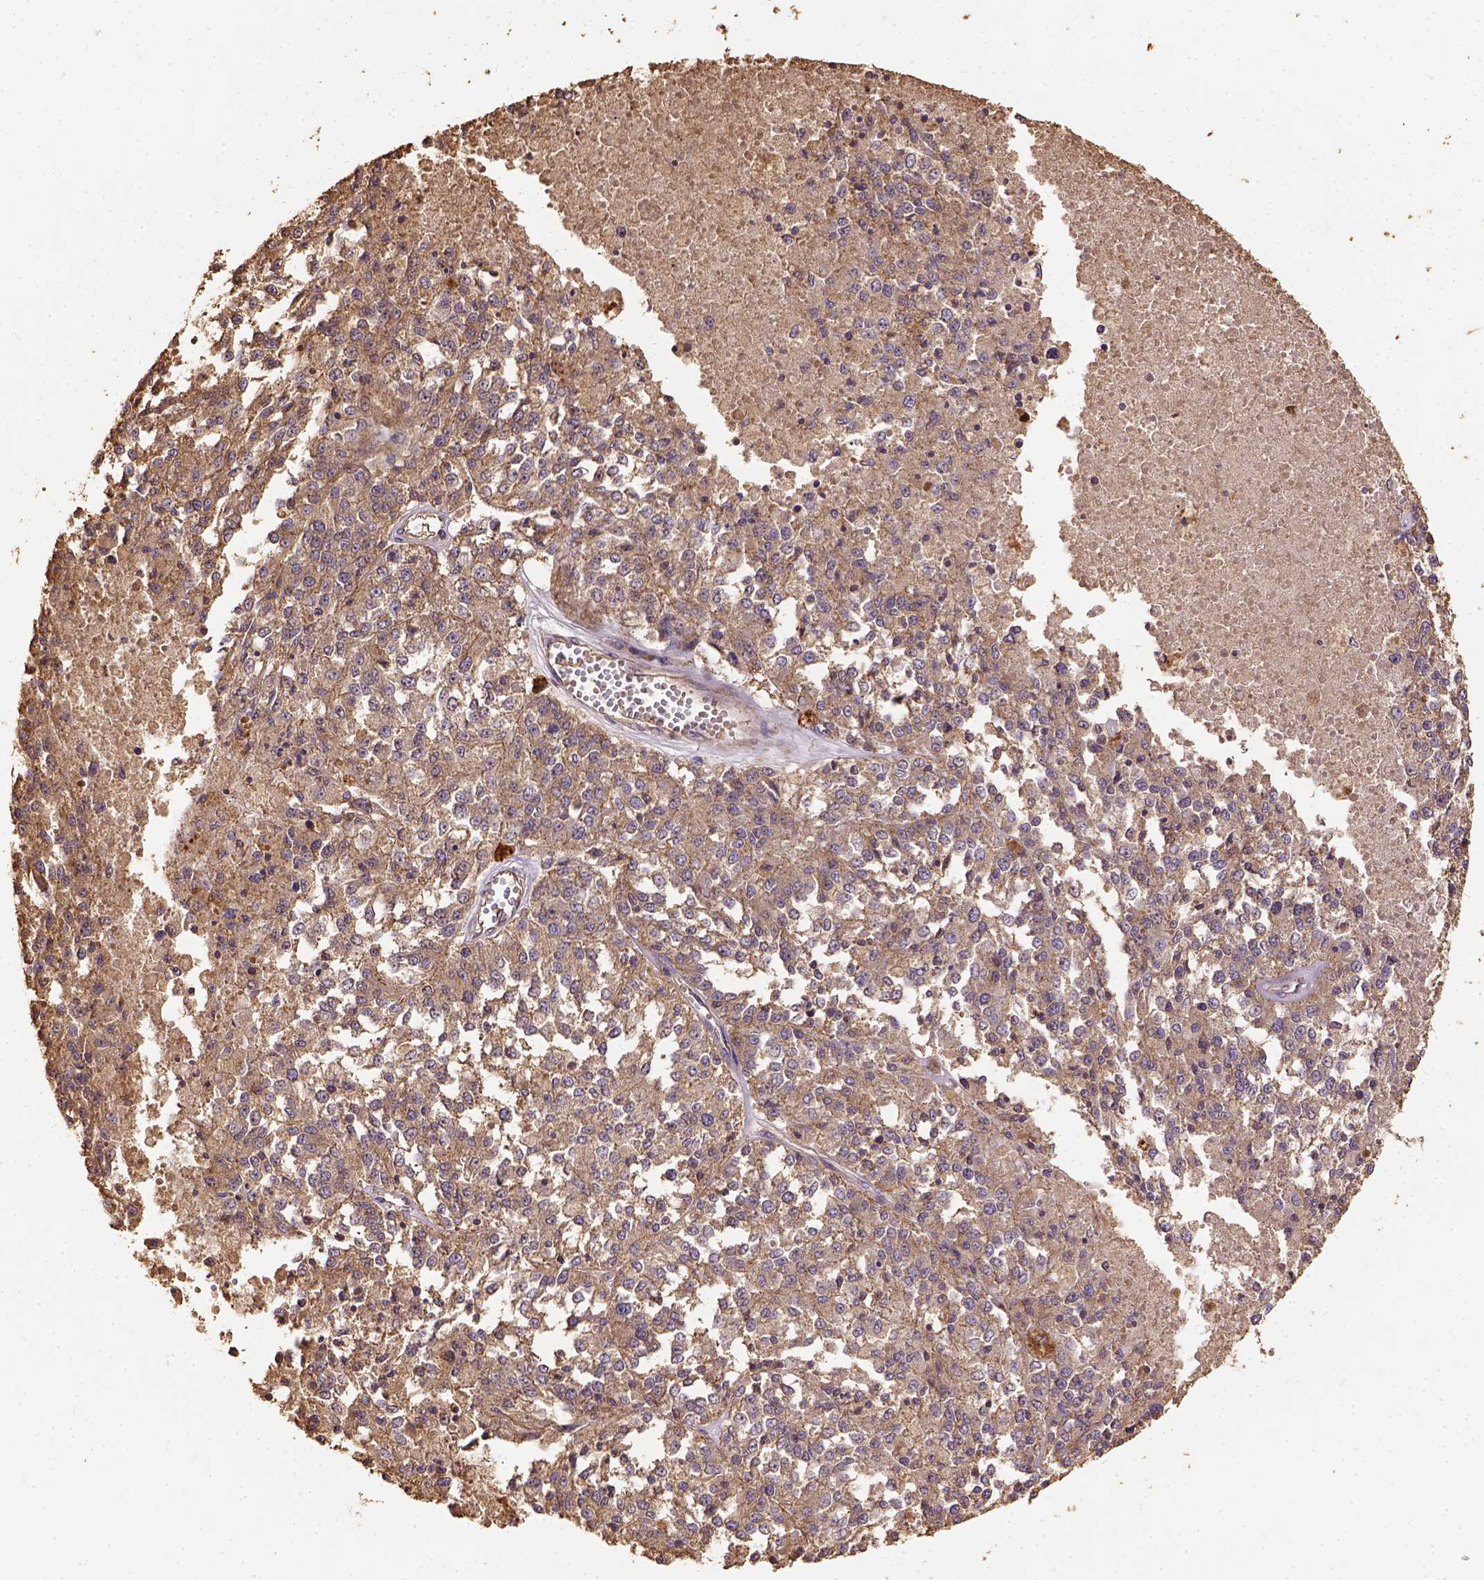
{"staining": {"intensity": "weak", "quantity": ">75%", "location": "cytoplasmic/membranous"}, "tissue": "melanoma", "cell_type": "Tumor cells", "image_type": "cancer", "snomed": [{"axis": "morphology", "description": "Malignant melanoma, Metastatic site"}, {"axis": "topography", "description": "Lymph node"}], "caption": "Protein staining of melanoma tissue exhibits weak cytoplasmic/membranous positivity in approximately >75% of tumor cells. The staining was performed using DAB (3,3'-diaminobenzidine) to visualize the protein expression in brown, while the nuclei were stained in blue with hematoxylin (Magnification: 20x).", "gene": "ATP1B3", "patient": {"sex": "female", "age": 64}}